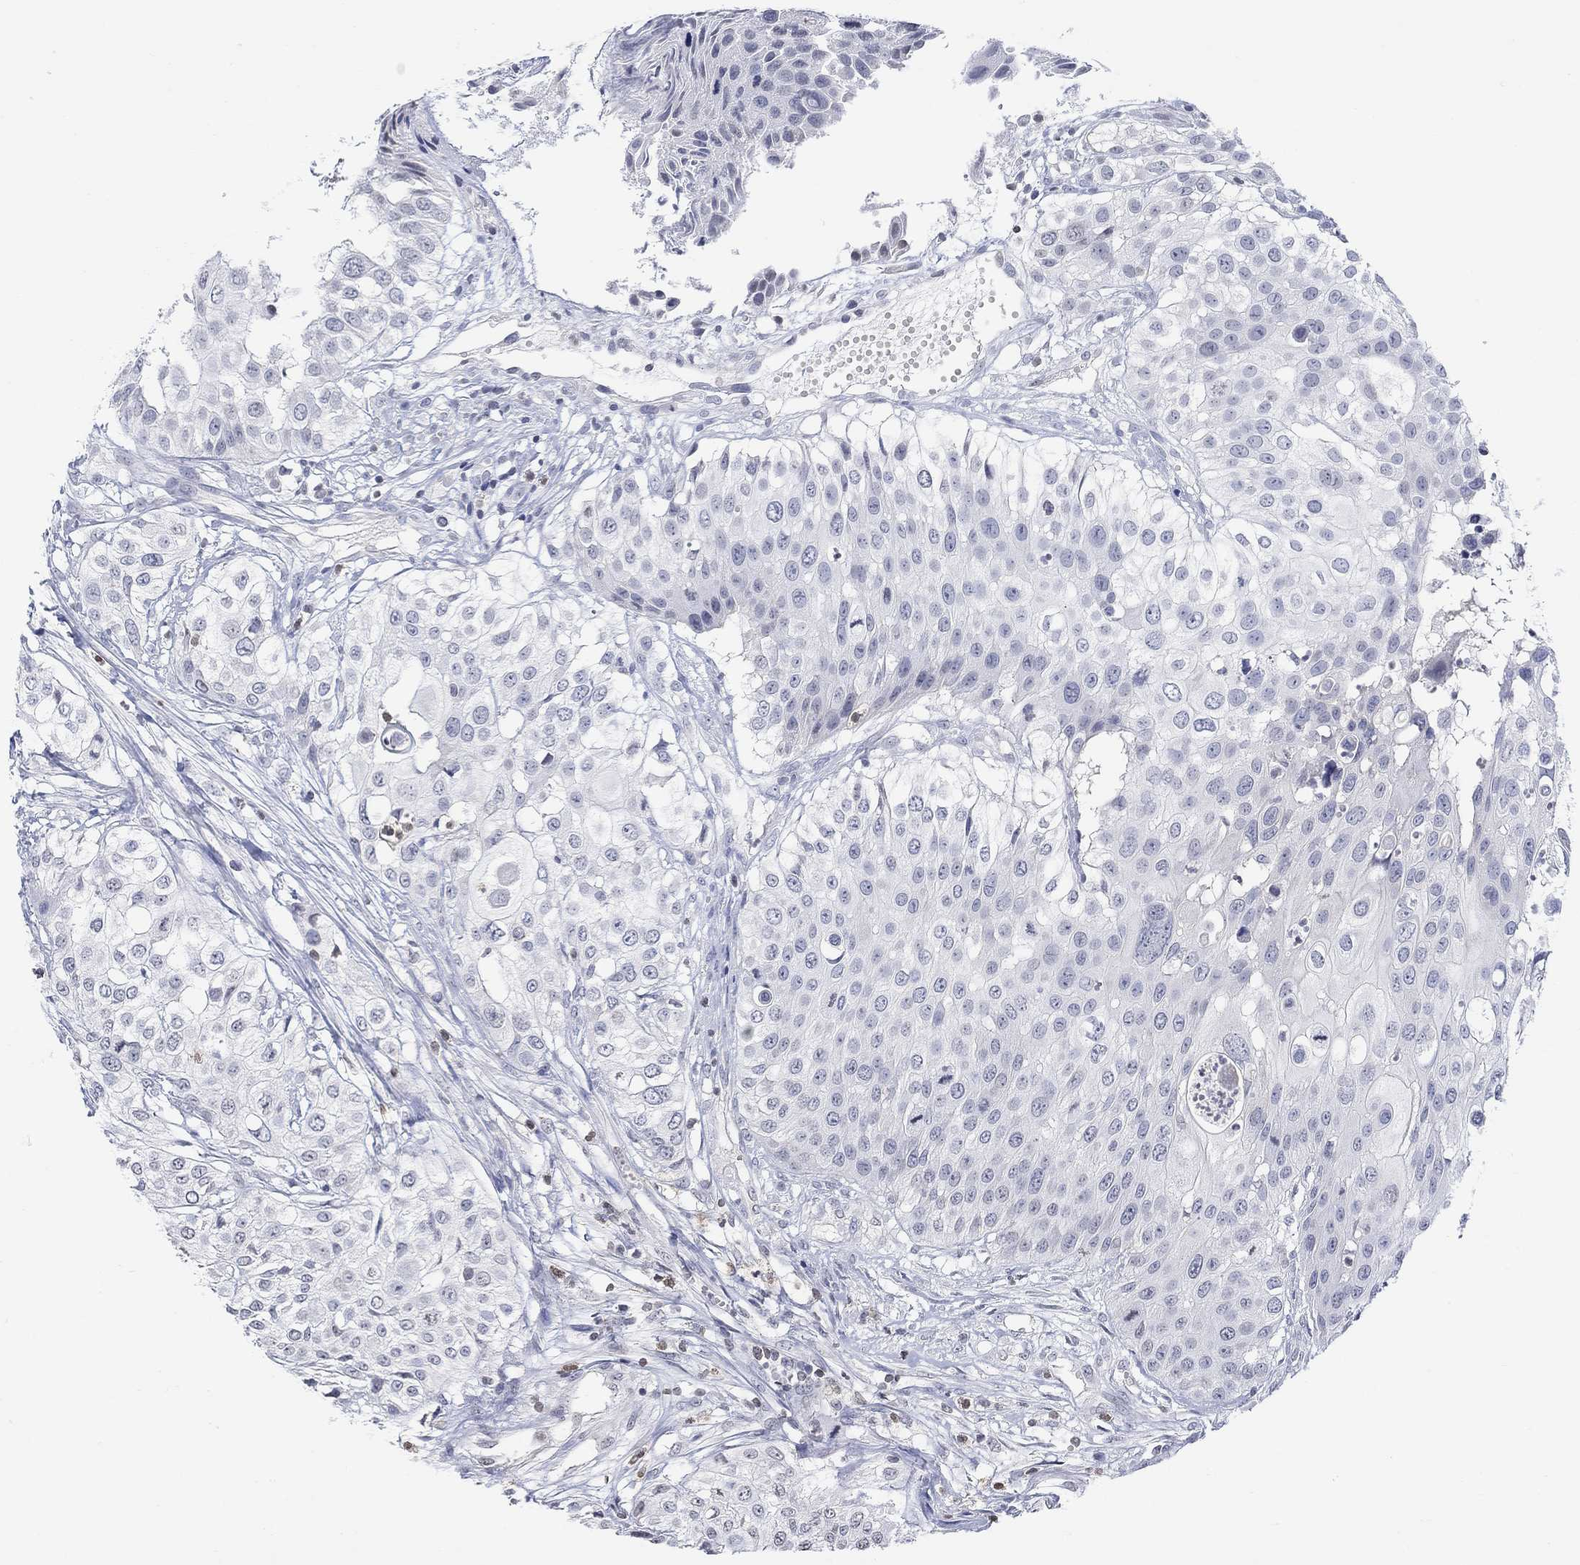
{"staining": {"intensity": "negative", "quantity": "none", "location": "none"}, "tissue": "urothelial cancer", "cell_type": "Tumor cells", "image_type": "cancer", "snomed": [{"axis": "morphology", "description": "Urothelial carcinoma, High grade"}, {"axis": "topography", "description": "Urinary bladder"}], "caption": "The histopathology image demonstrates no significant expression in tumor cells of urothelial cancer.", "gene": "TMEM255A", "patient": {"sex": "female", "age": 79}}